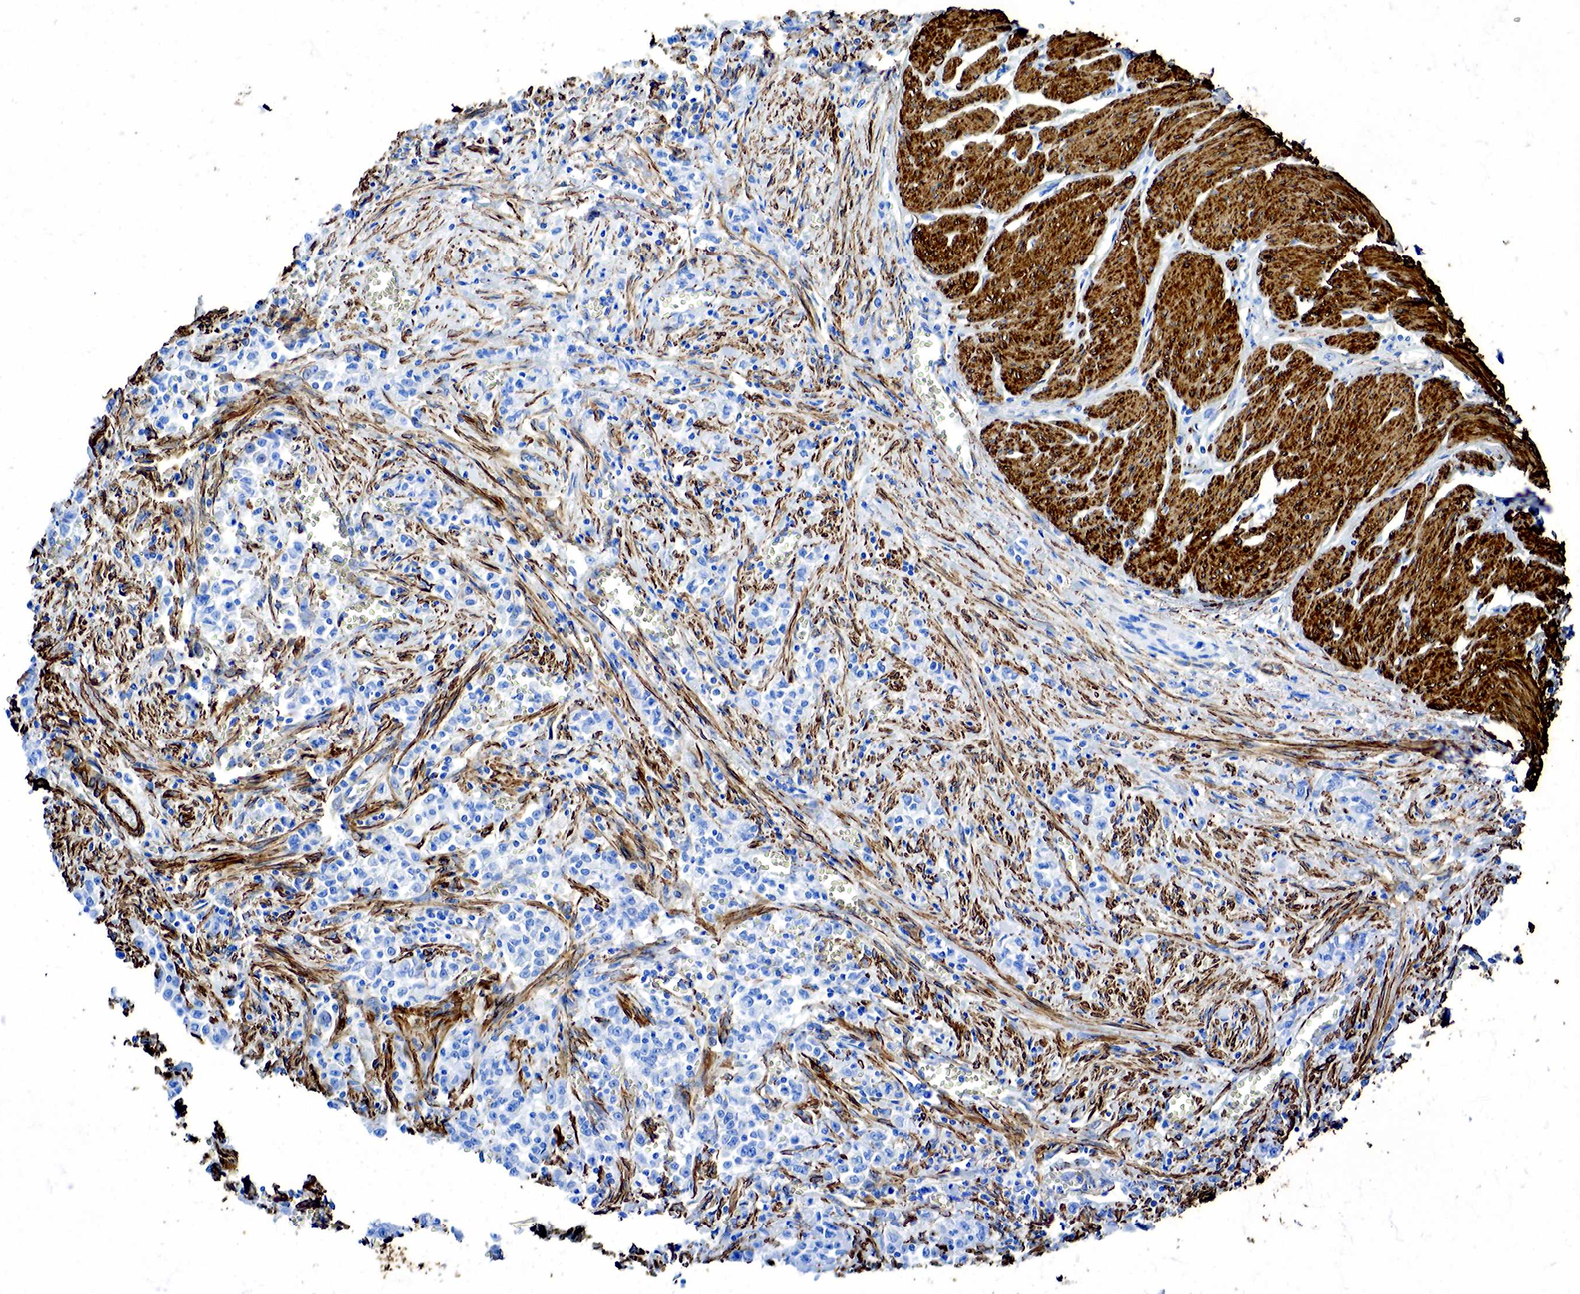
{"staining": {"intensity": "negative", "quantity": "none", "location": "none"}, "tissue": "liver cancer", "cell_type": "Tumor cells", "image_type": "cancer", "snomed": [{"axis": "morphology", "description": "Carcinoma, metastatic, NOS"}, {"axis": "topography", "description": "Liver"}], "caption": "Image shows no protein staining in tumor cells of liver cancer tissue.", "gene": "ACTA1", "patient": {"sex": "female", "age": 58}}